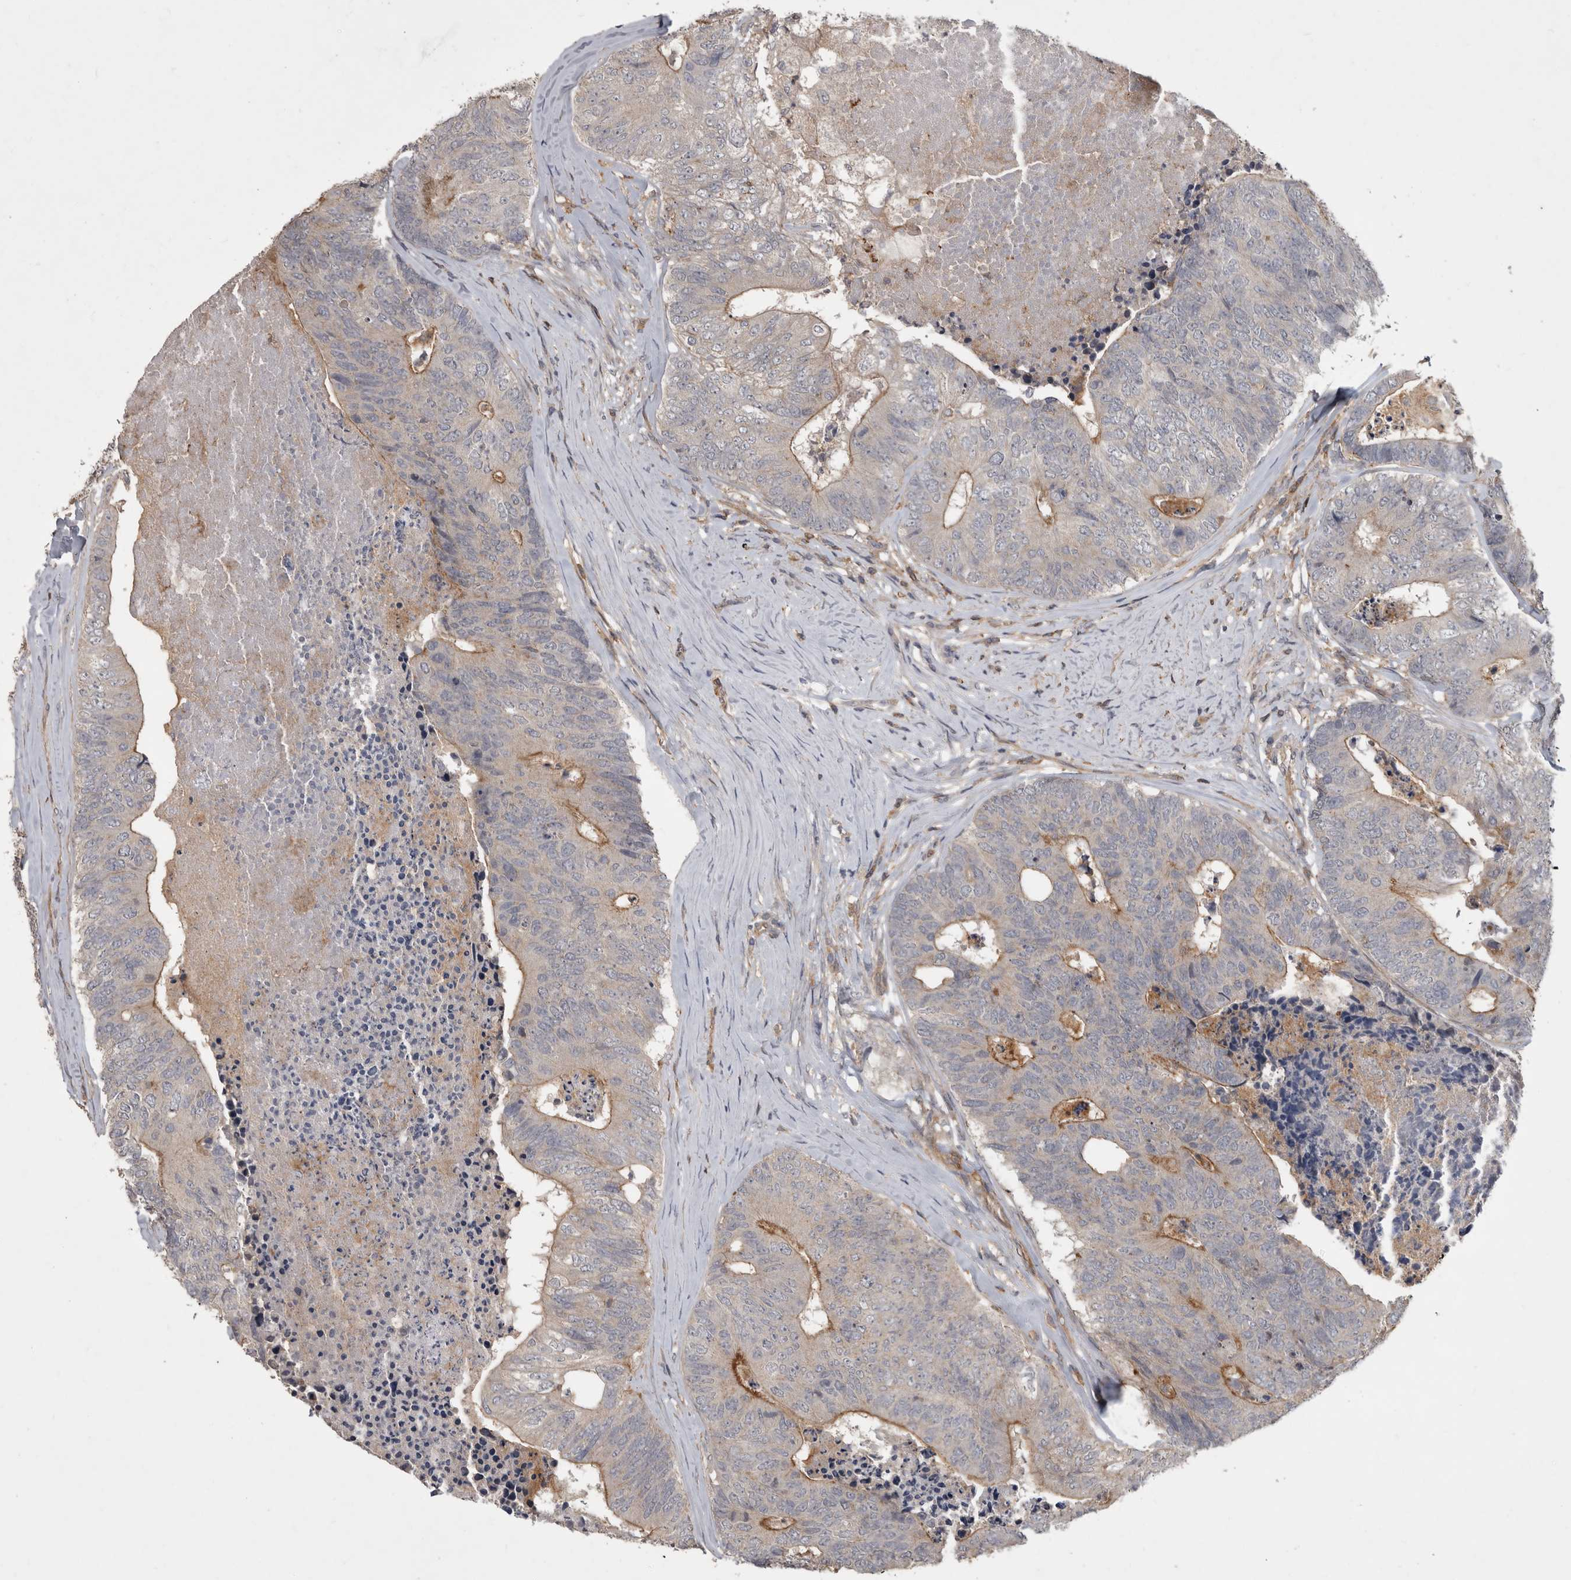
{"staining": {"intensity": "moderate", "quantity": "<25%", "location": "cytoplasmic/membranous"}, "tissue": "colorectal cancer", "cell_type": "Tumor cells", "image_type": "cancer", "snomed": [{"axis": "morphology", "description": "Adenocarcinoma, NOS"}, {"axis": "topography", "description": "Colon"}], "caption": "A high-resolution micrograph shows immunohistochemistry (IHC) staining of colorectal adenocarcinoma, which reveals moderate cytoplasmic/membranous positivity in approximately <25% of tumor cells. The staining was performed using DAB to visualize the protein expression in brown, while the nuclei were stained in blue with hematoxylin (Magnification: 20x).", "gene": "SPATA48", "patient": {"sex": "female", "age": 67}}